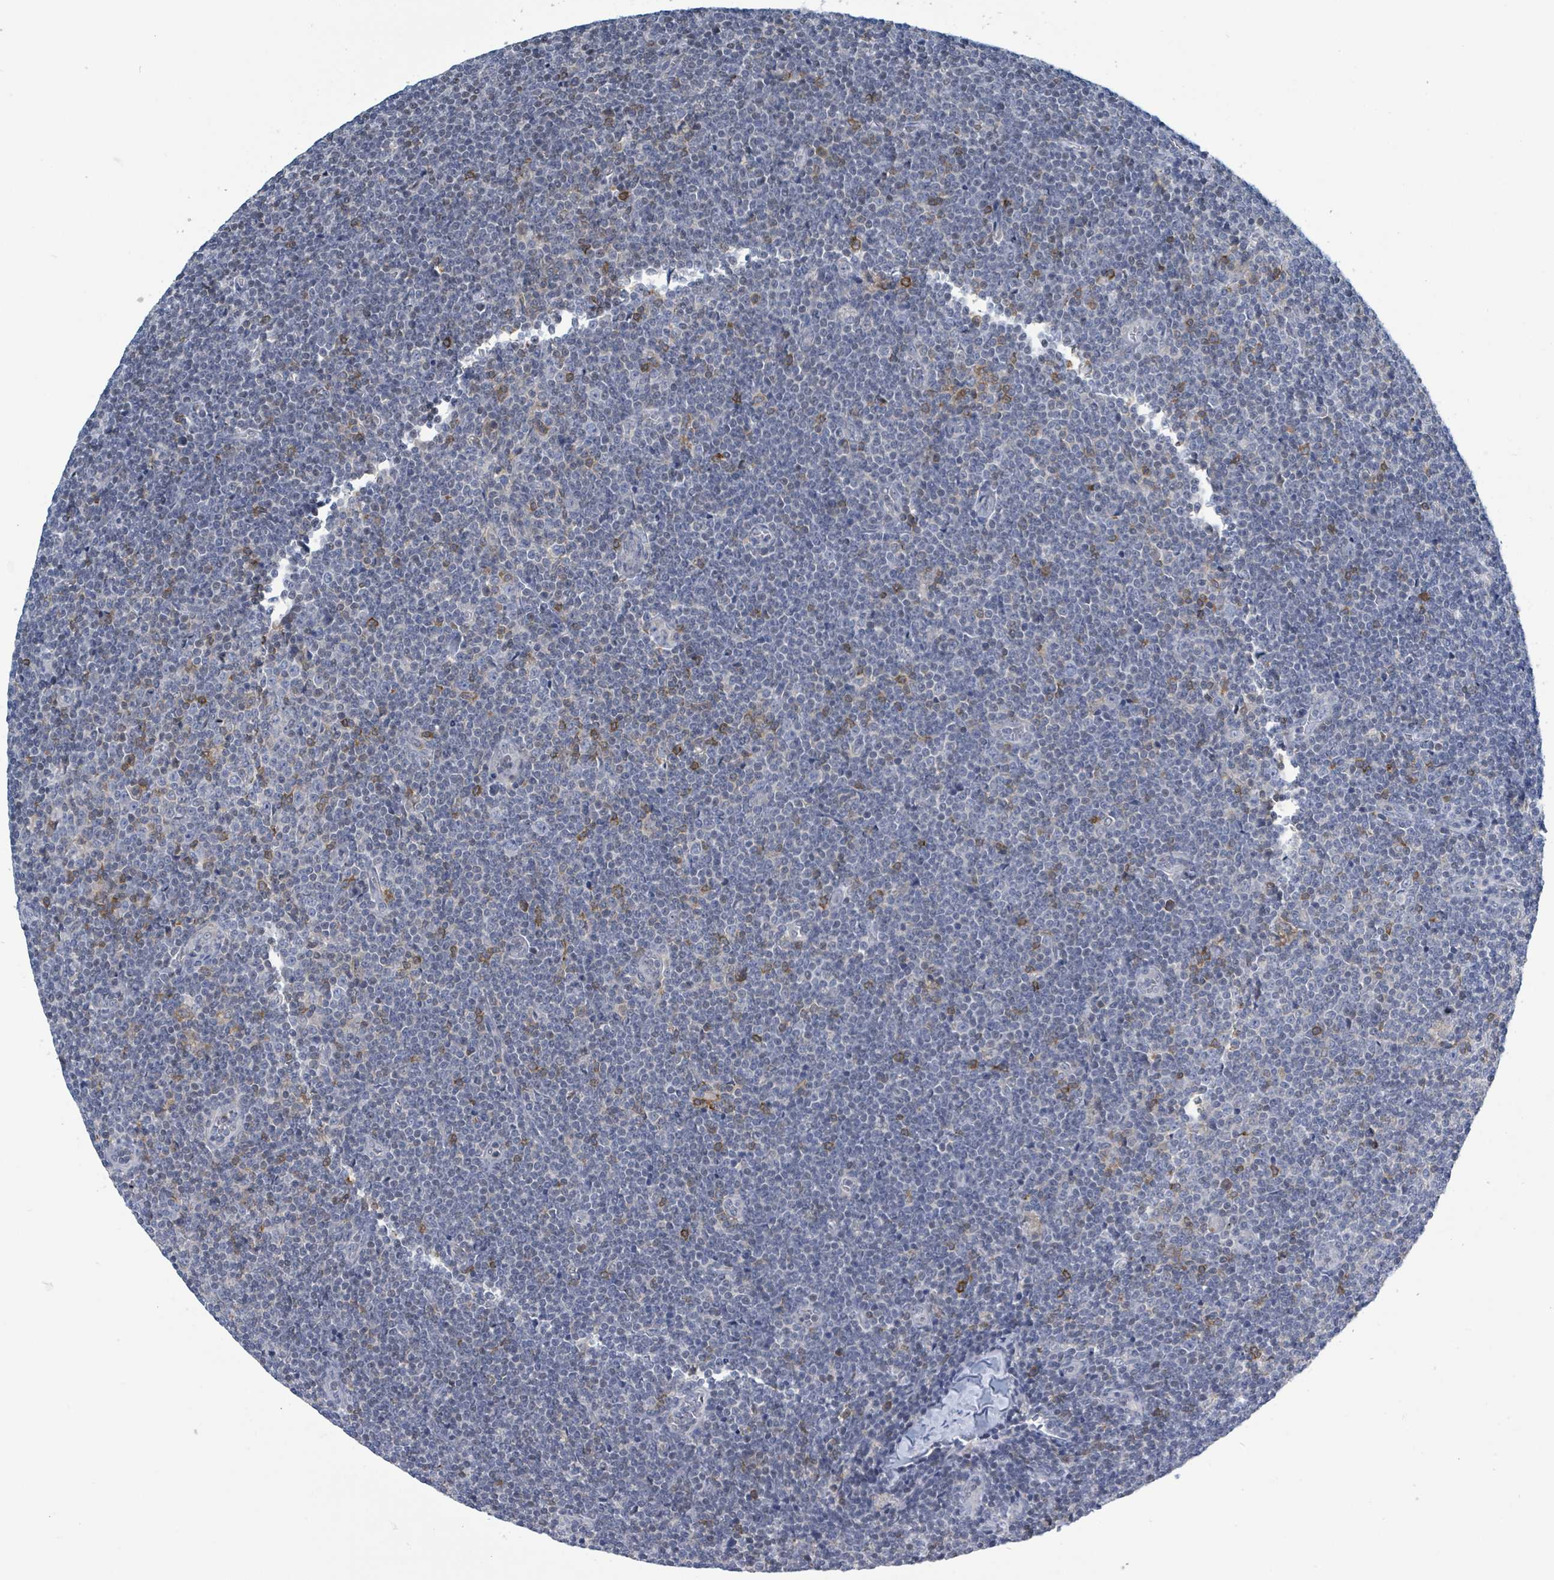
{"staining": {"intensity": "negative", "quantity": "none", "location": "none"}, "tissue": "lymphoma", "cell_type": "Tumor cells", "image_type": "cancer", "snomed": [{"axis": "morphology", "description": "Malignant lymphoma, non-Hodgkin's type, Low grade"}, {"axis": "topography", "description": "Lymph node"}], "caption": "This is a photomicrograph of immunohistochemistry (IHC) staining of low-grade malignant lymphoma, non-Hodgkin's type, which shows no positivity in tumor cells. Brightfield microscopy of immunohistochemistry stained with DAB (brown) and hematoxylin (blue), captured at high magnification.", "gene": "DGKZ", "patient": {"sex": "male", "age": 48}}